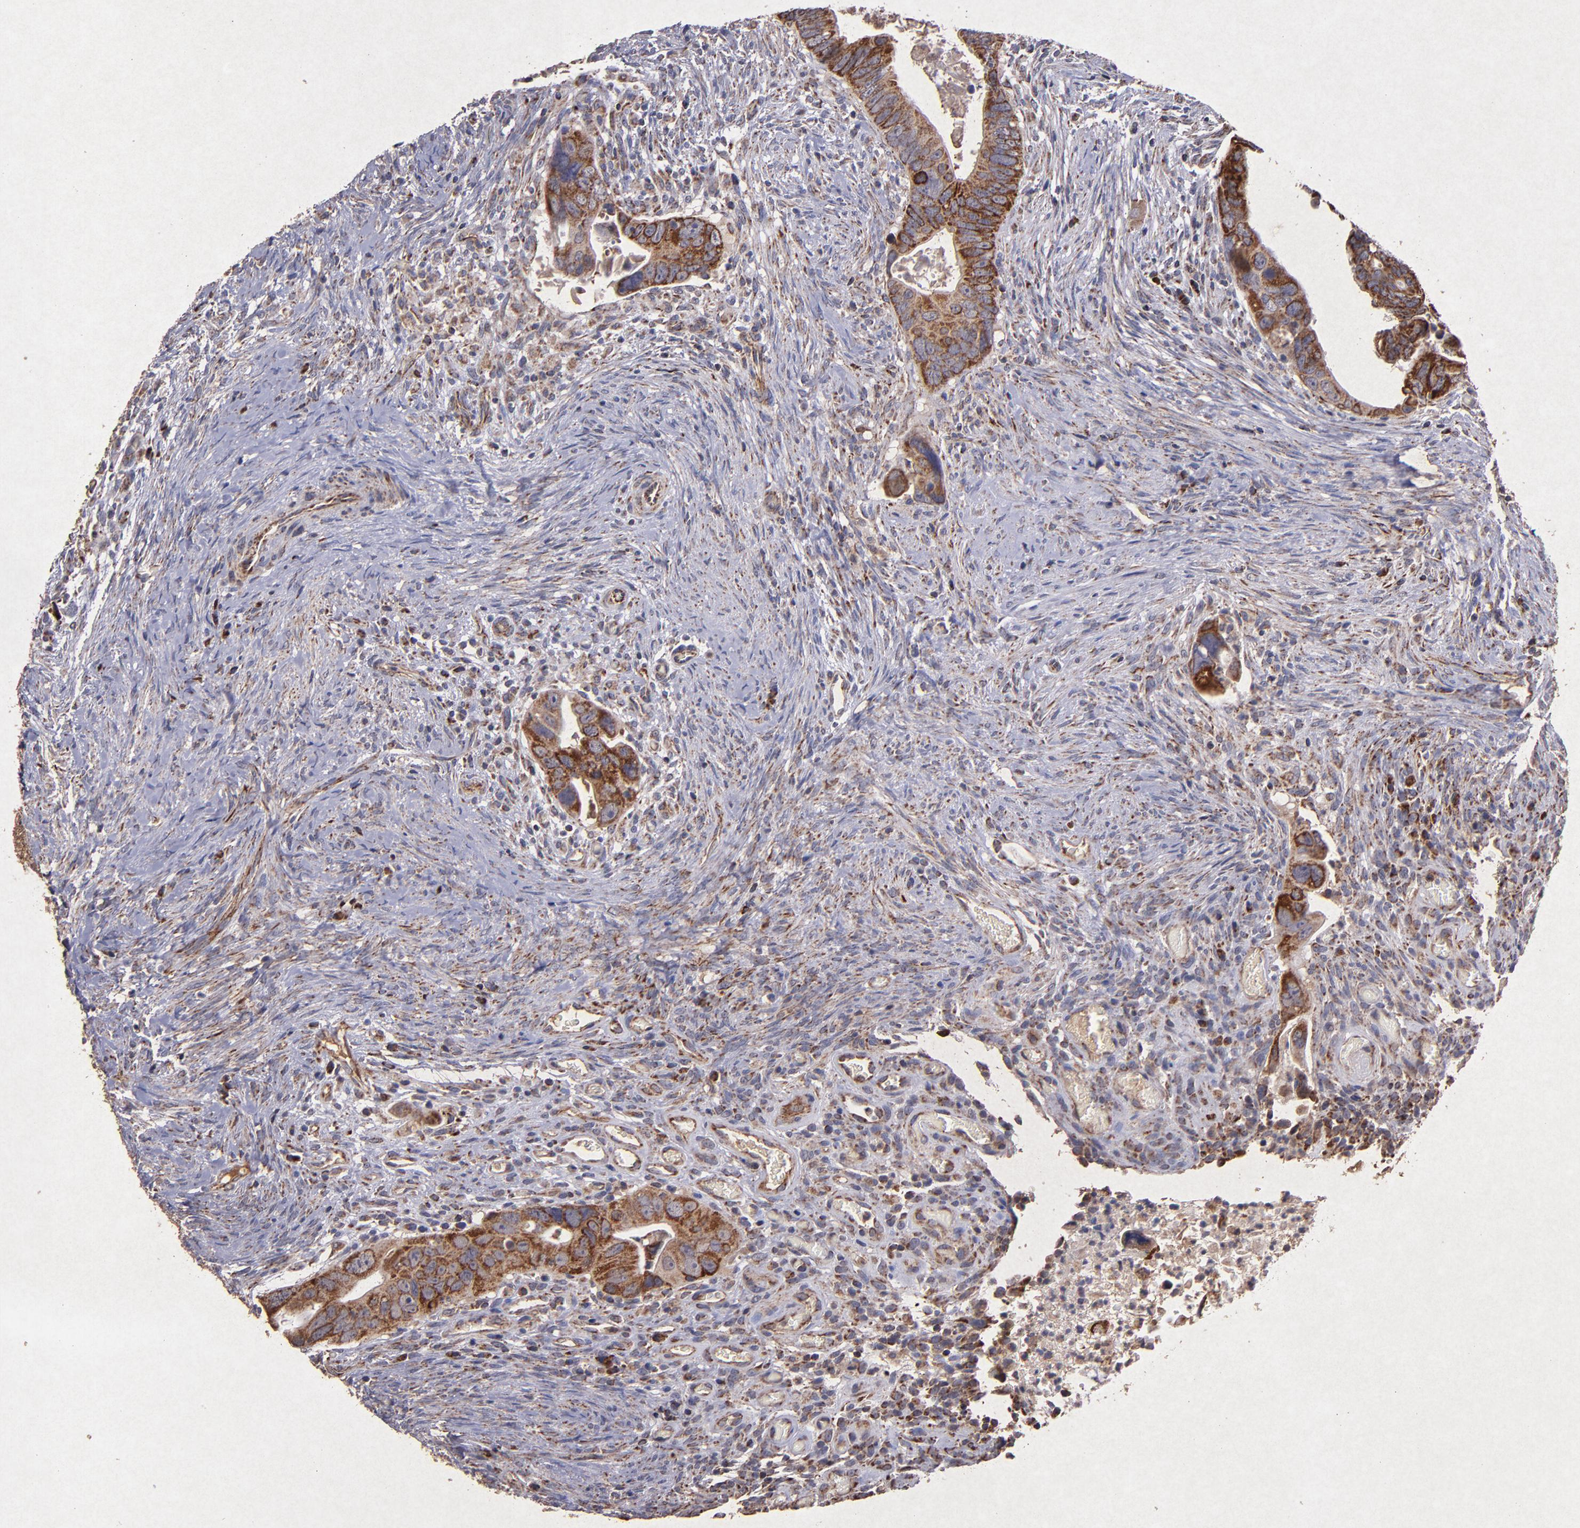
{"staining": {"intensity": "strong", "quantity": ">75%", "location": "cytoplasmic/membranous"}, "tissue": "colorectal cancer", "cell_type": "Tumor cells", "image_type": "cancer", "snomed": [{"axis": "morphology", "description": "Adenocarcinoma, NOS"}, {"axis": "topography", "description": "Rectum"}], "caption": "High-power microscopy captured an IHC image of colorectal cancer, revealing strong cytoplasmic/membranous positivity in about >75% of tumor cells.", "gene": "TIMM9", "patient": {"sex": "male", "age": 53}}